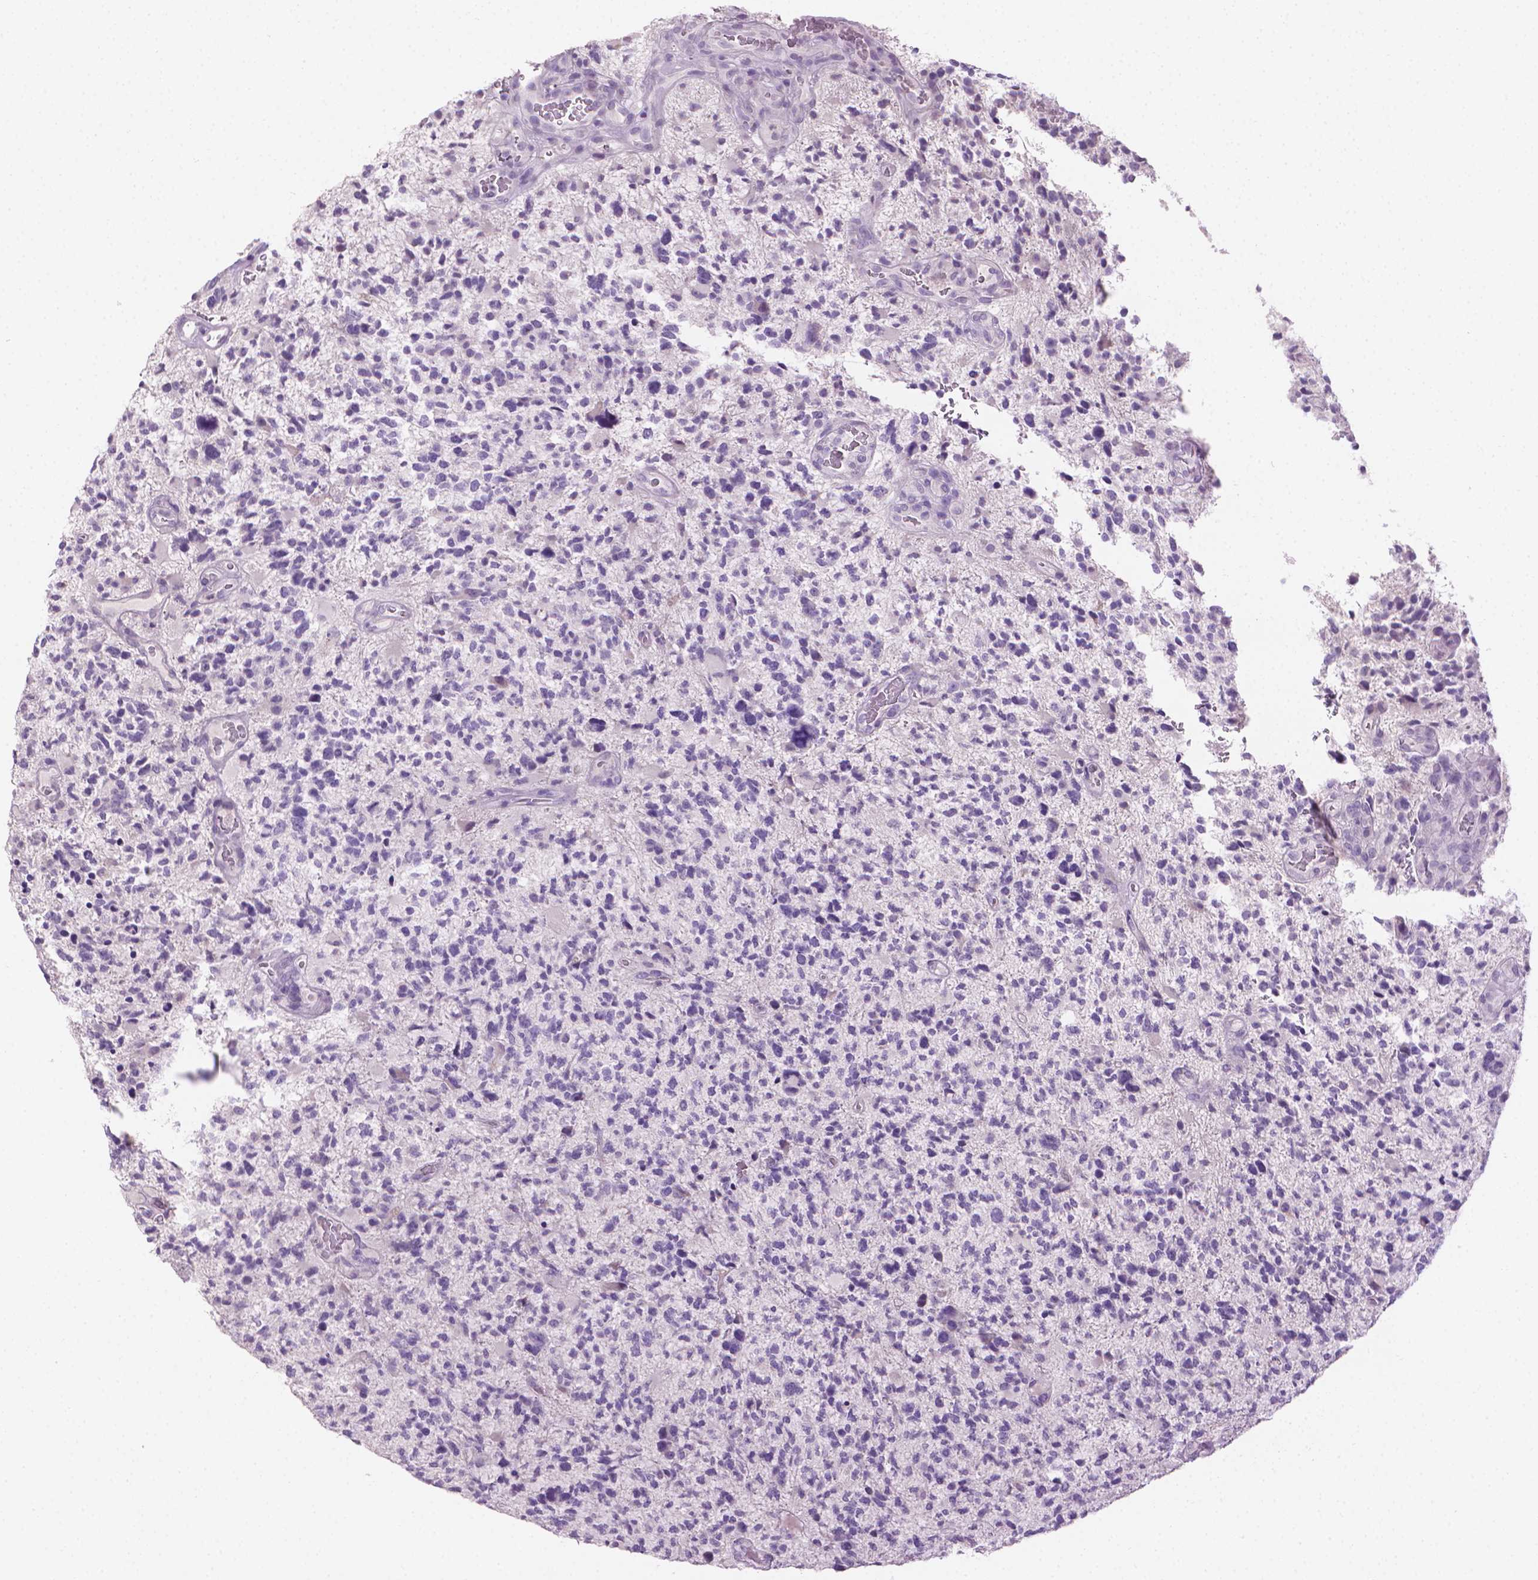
{"staining": {"intensity": "negative", "quantity": "none", "location": "none"}, "tissue": "glioma", "cell_type": "Tumor cells", "image_type": "cancer", "snomed": [{"axis": "morphology", "description": "Glioma, malignant, High grade"}, {"axis": "topography", "description": "Brain"}], "caption": "IHC histopathology image of neoplastic tissue: malignant glioma (high-grade) stained with DAB reveals no significant protein expression in tumor cells.", "gene": "MLANA", "patient": {"sex": "female", "age": 71}}